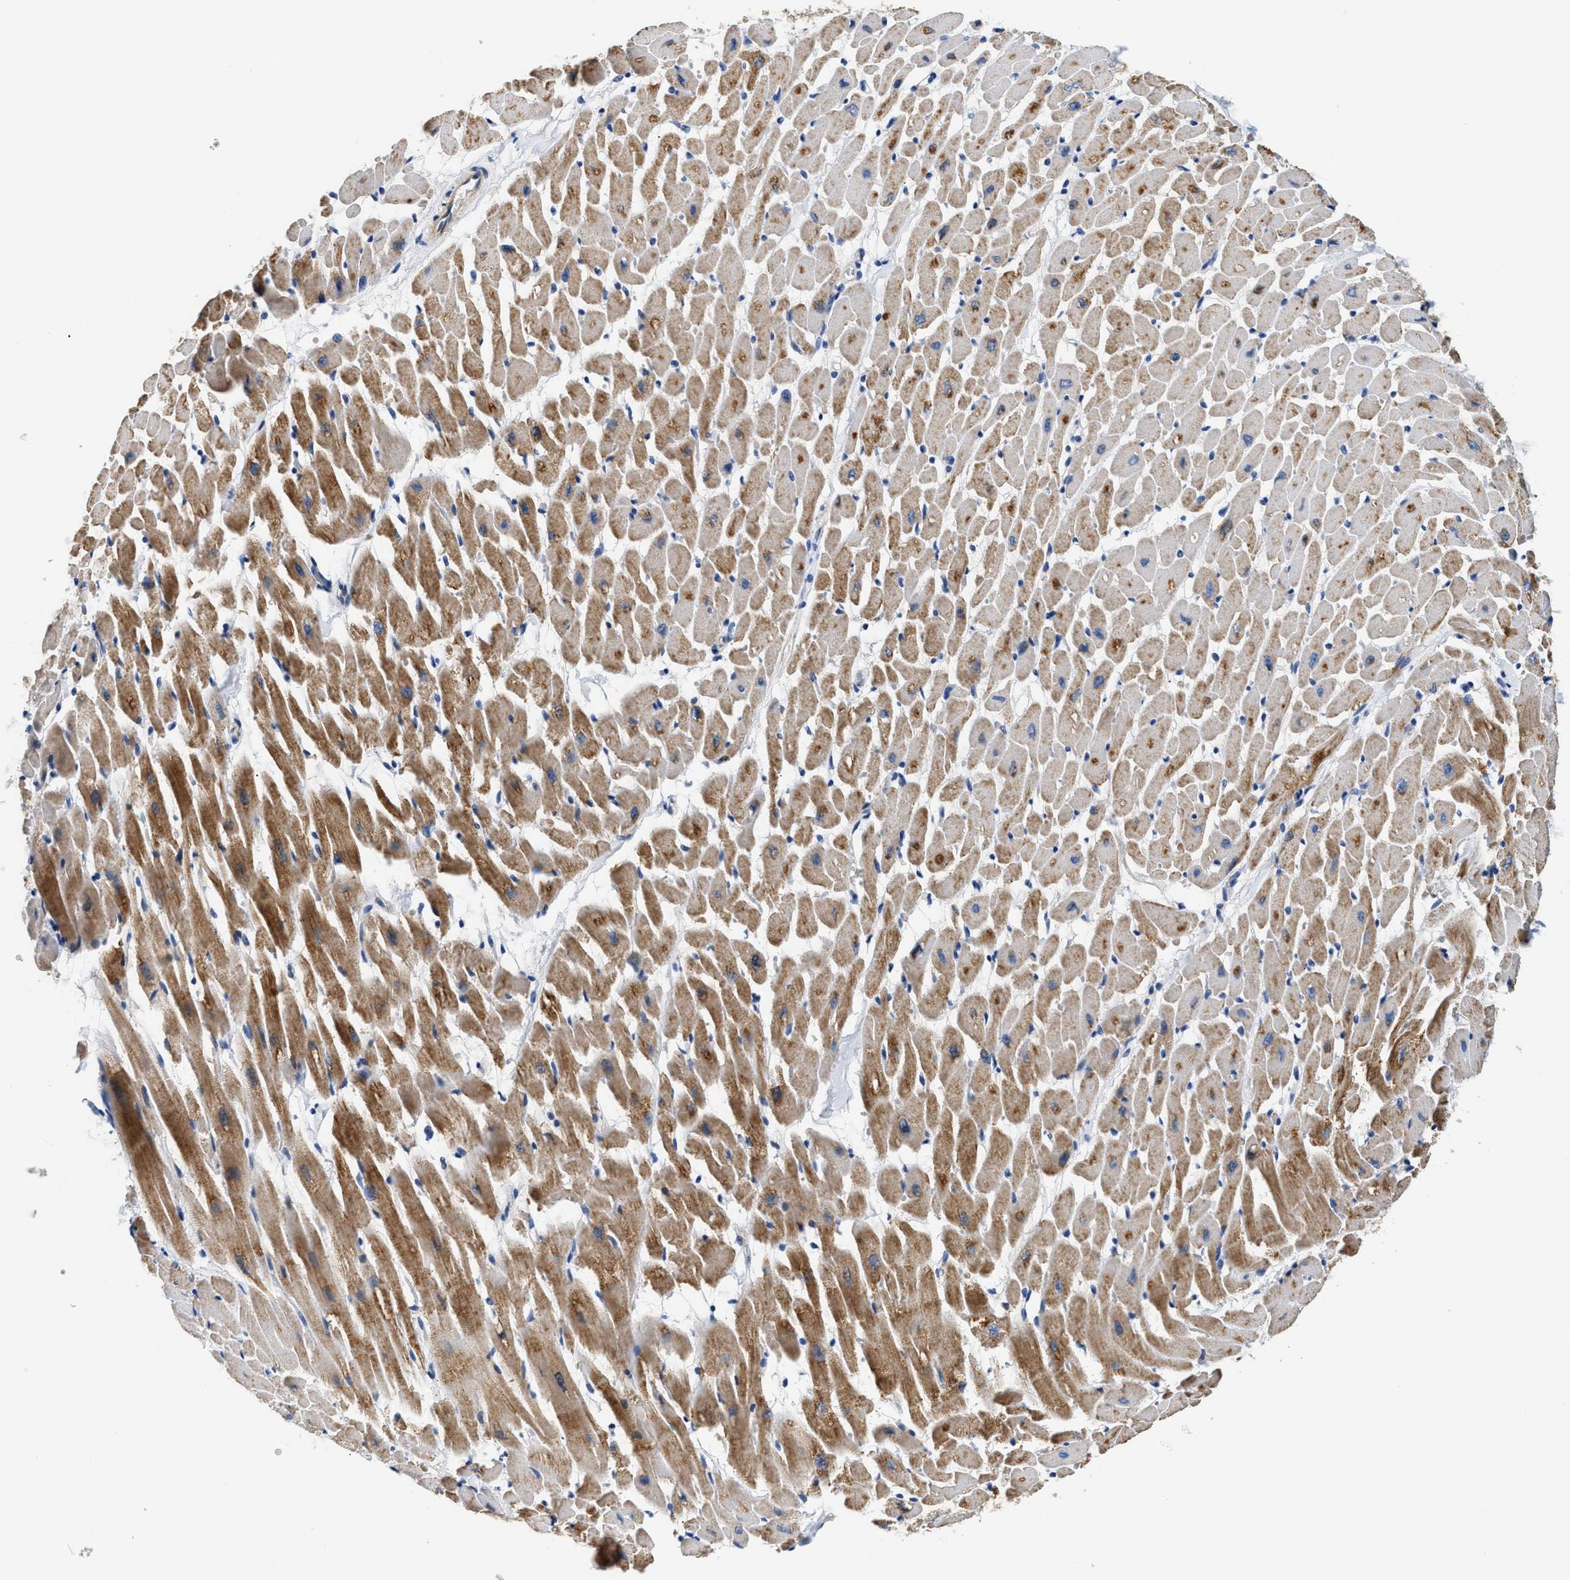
{"staining": {"intensity": "strong", "quantity": ">75%", "location": "cytoplasmic/membranous"}, "tissue": "heart muscle", "cell_type": "Cardiomyocytes", "image_type": "normal", "snomed": [{"axis": "morphology", "description": "Normal tissue, NOS"}, {"axis": "topography", "description": "Heart"}], "caption": "Heart muscle stained for a protein exhibits strong cytoplasmic/membranous positivity in cardiomyocytes.", "gene": "ACADVL", "patient": {"sex": "male", "age": 45}}